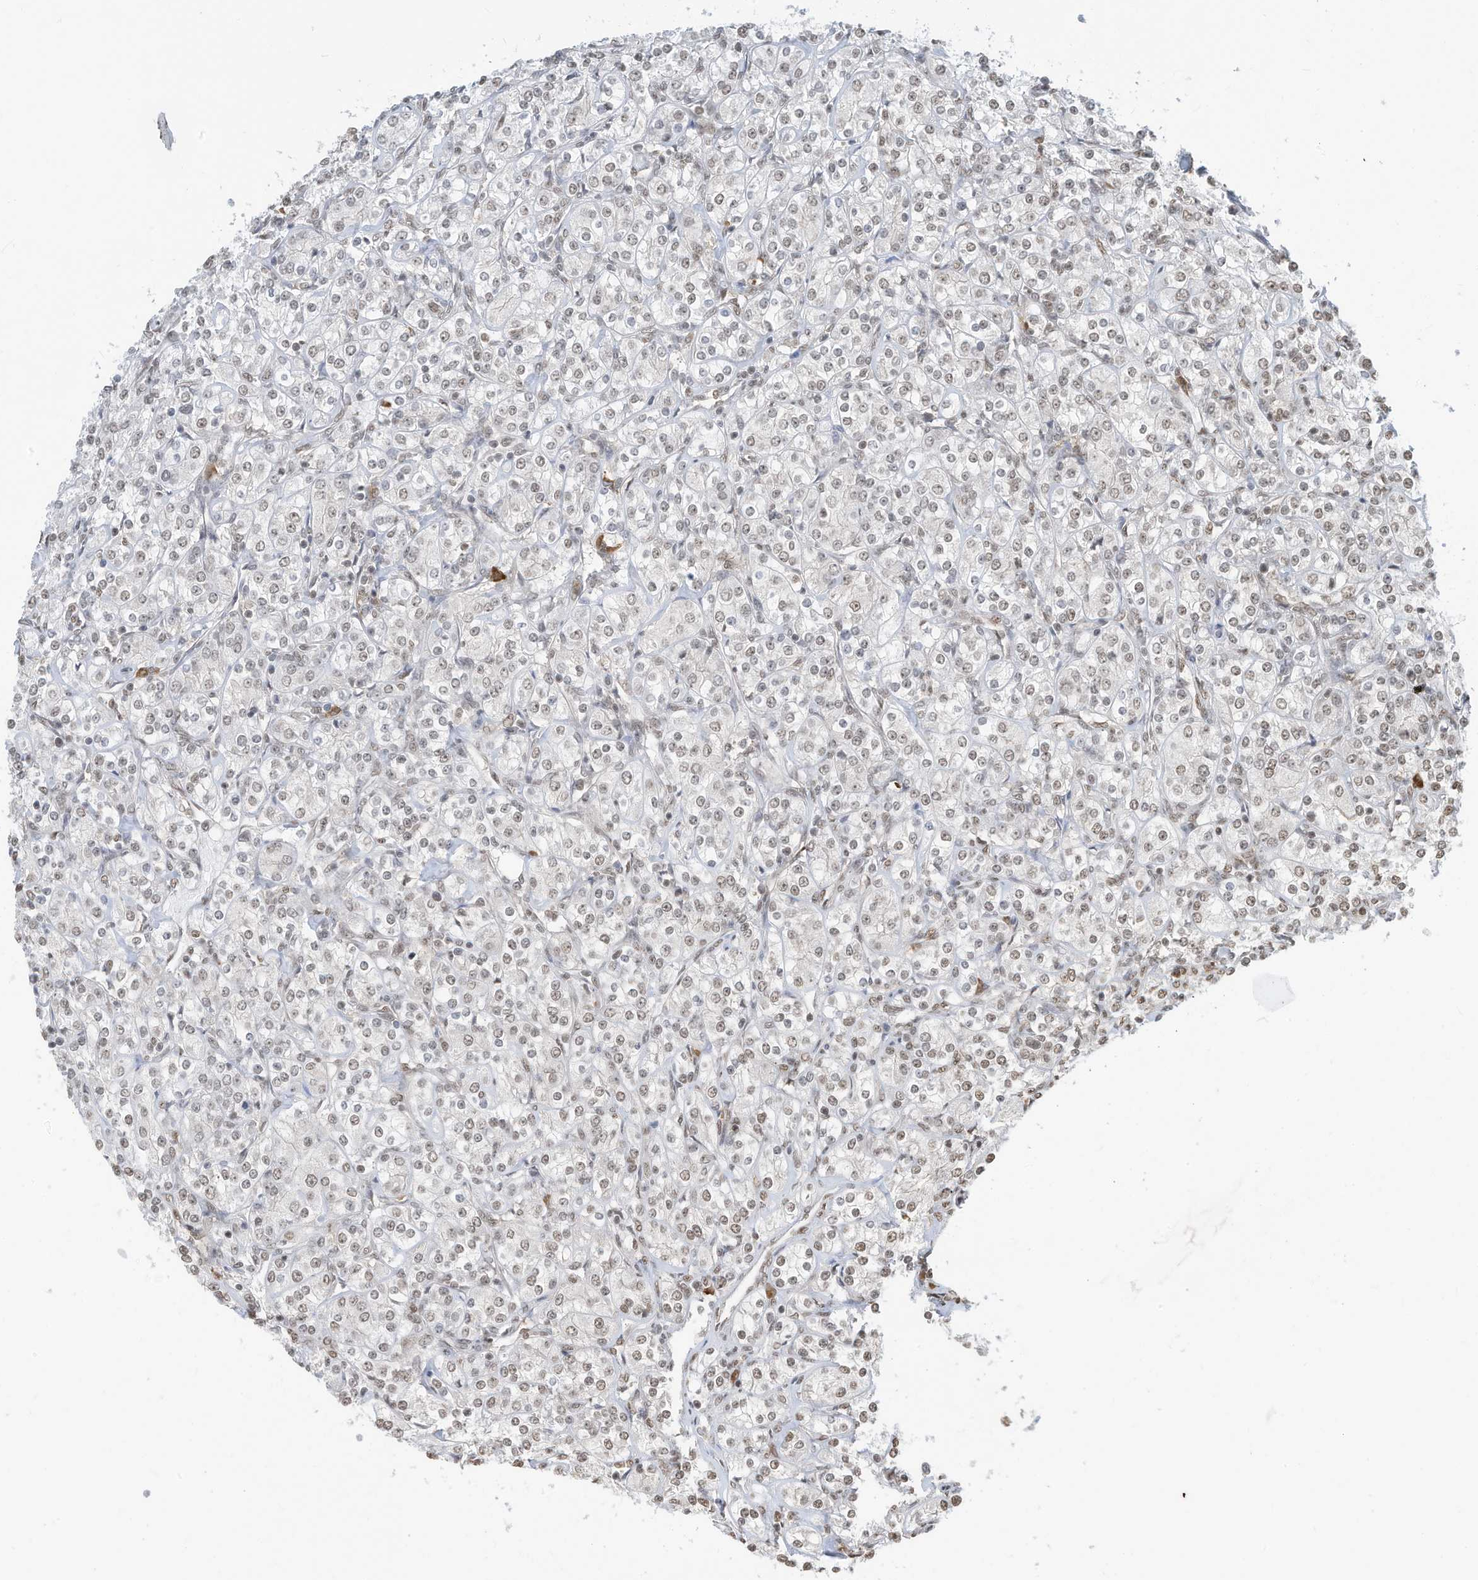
{"staining": {"intensity": "weak", "quantity": "25%-75%", "location": "nuclear"}, "tissue": "renal cancer", "cell_type": "Tumor cells", "image_type": "cancer", "snomed": [{"axis": "morphology", "description": "Adenocarcinoma, NOS"}, {"axis": "topography", "description": "Kidney"}], "caption": "Immunohistochemical staining of adenocarcinoma (renal) exhibits low levels of weak nuclear expression in approximately 25%-75% of tumor cells.", "gene": "ZNF195", "patient": {"sex": "male", "age": 77}}